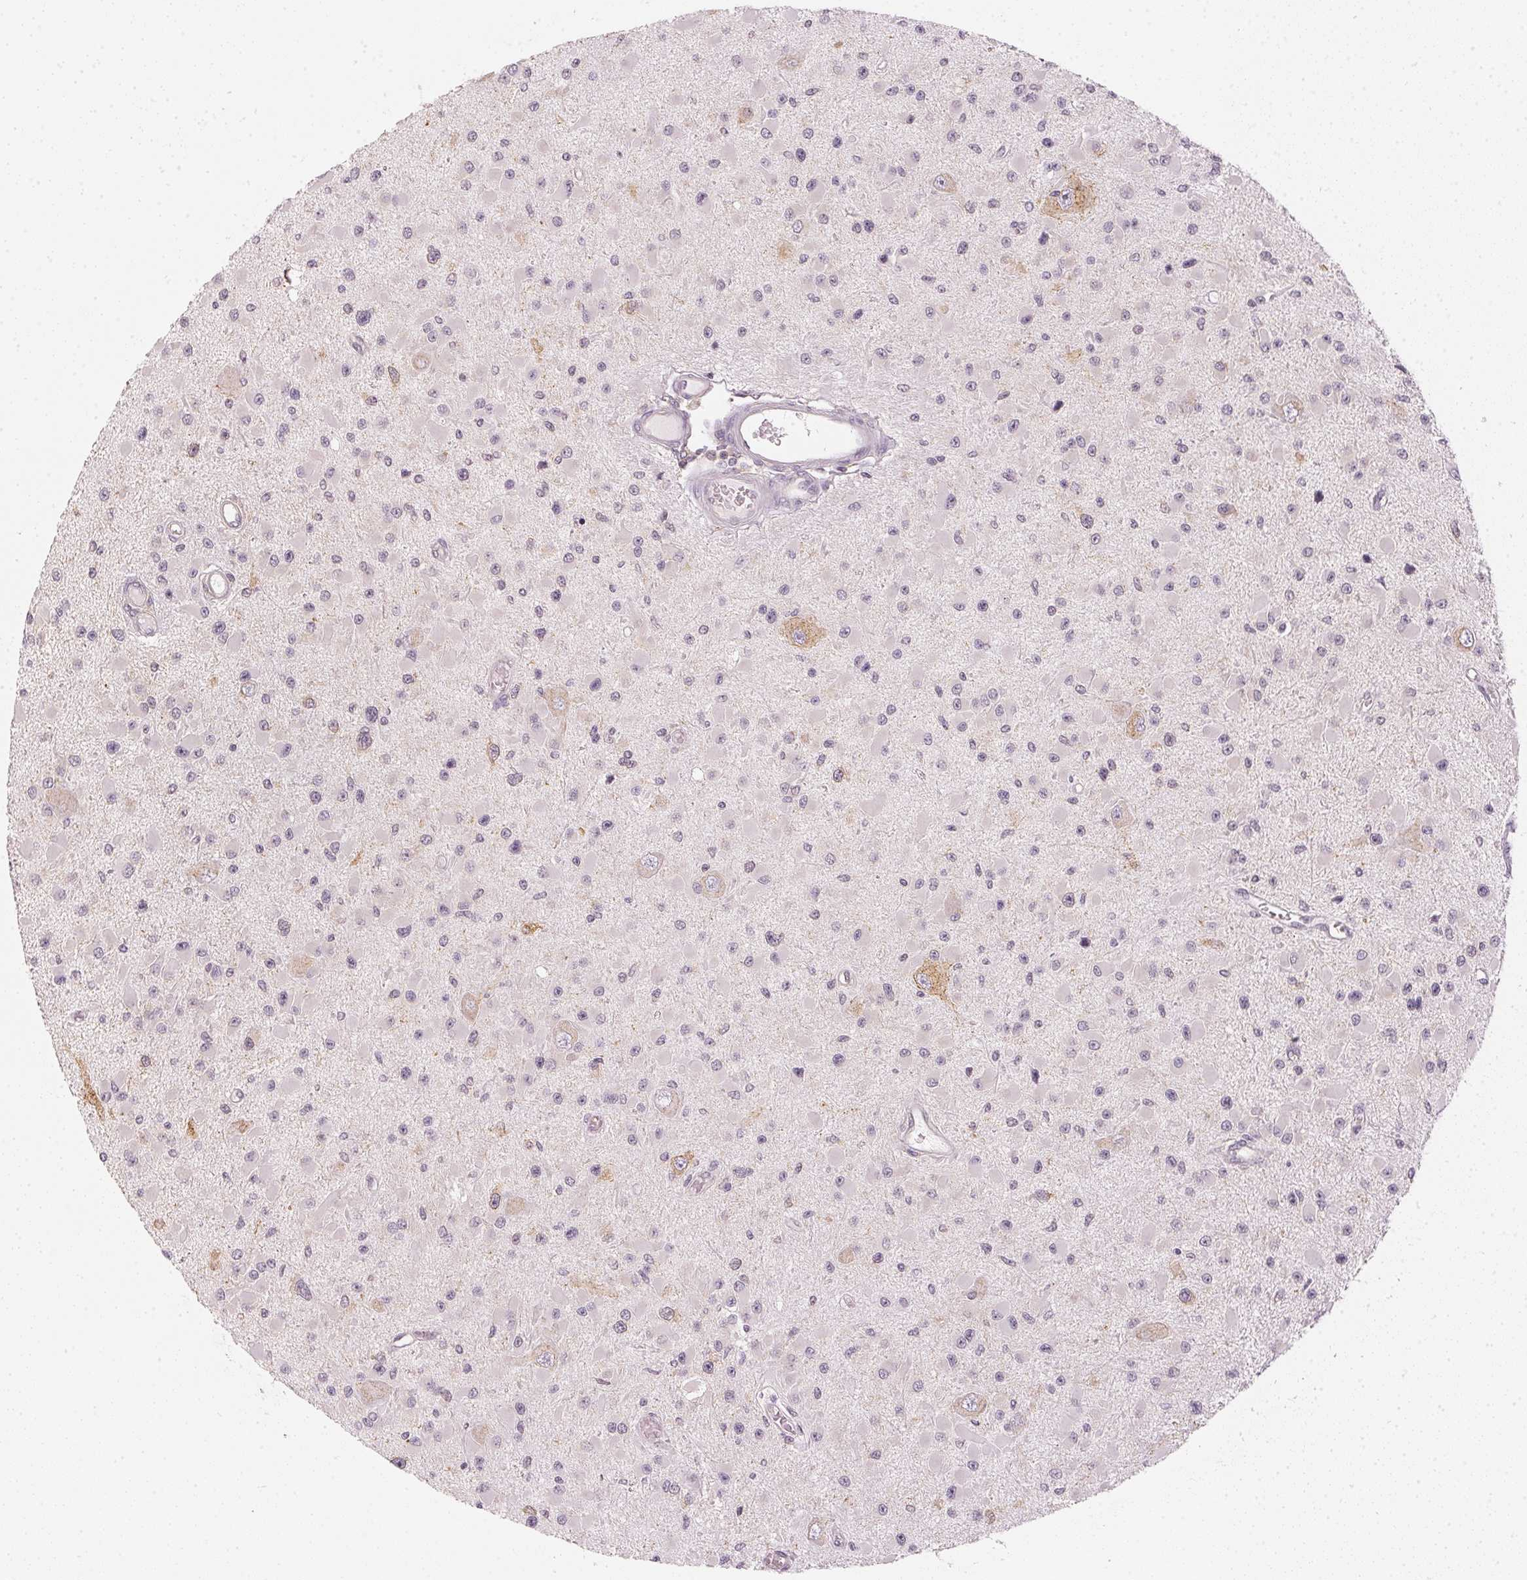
{"staining": {"intensity": "negative", "quantity": "none", "location": "none"}, "tissue": "glioma", "cell_type": "Tumor cells", "image_type": "cancer", "snomed": [{"axis": "morphology", "description": "Glioma, malignant, High grade"}, {"axis": "topography", "description": "Brain"}], "caption": "Tumor cells show no significant staining in malignant high-grade glioma.", "gene": "KPRP", "patient": {"sex": "male", "age": 54}}